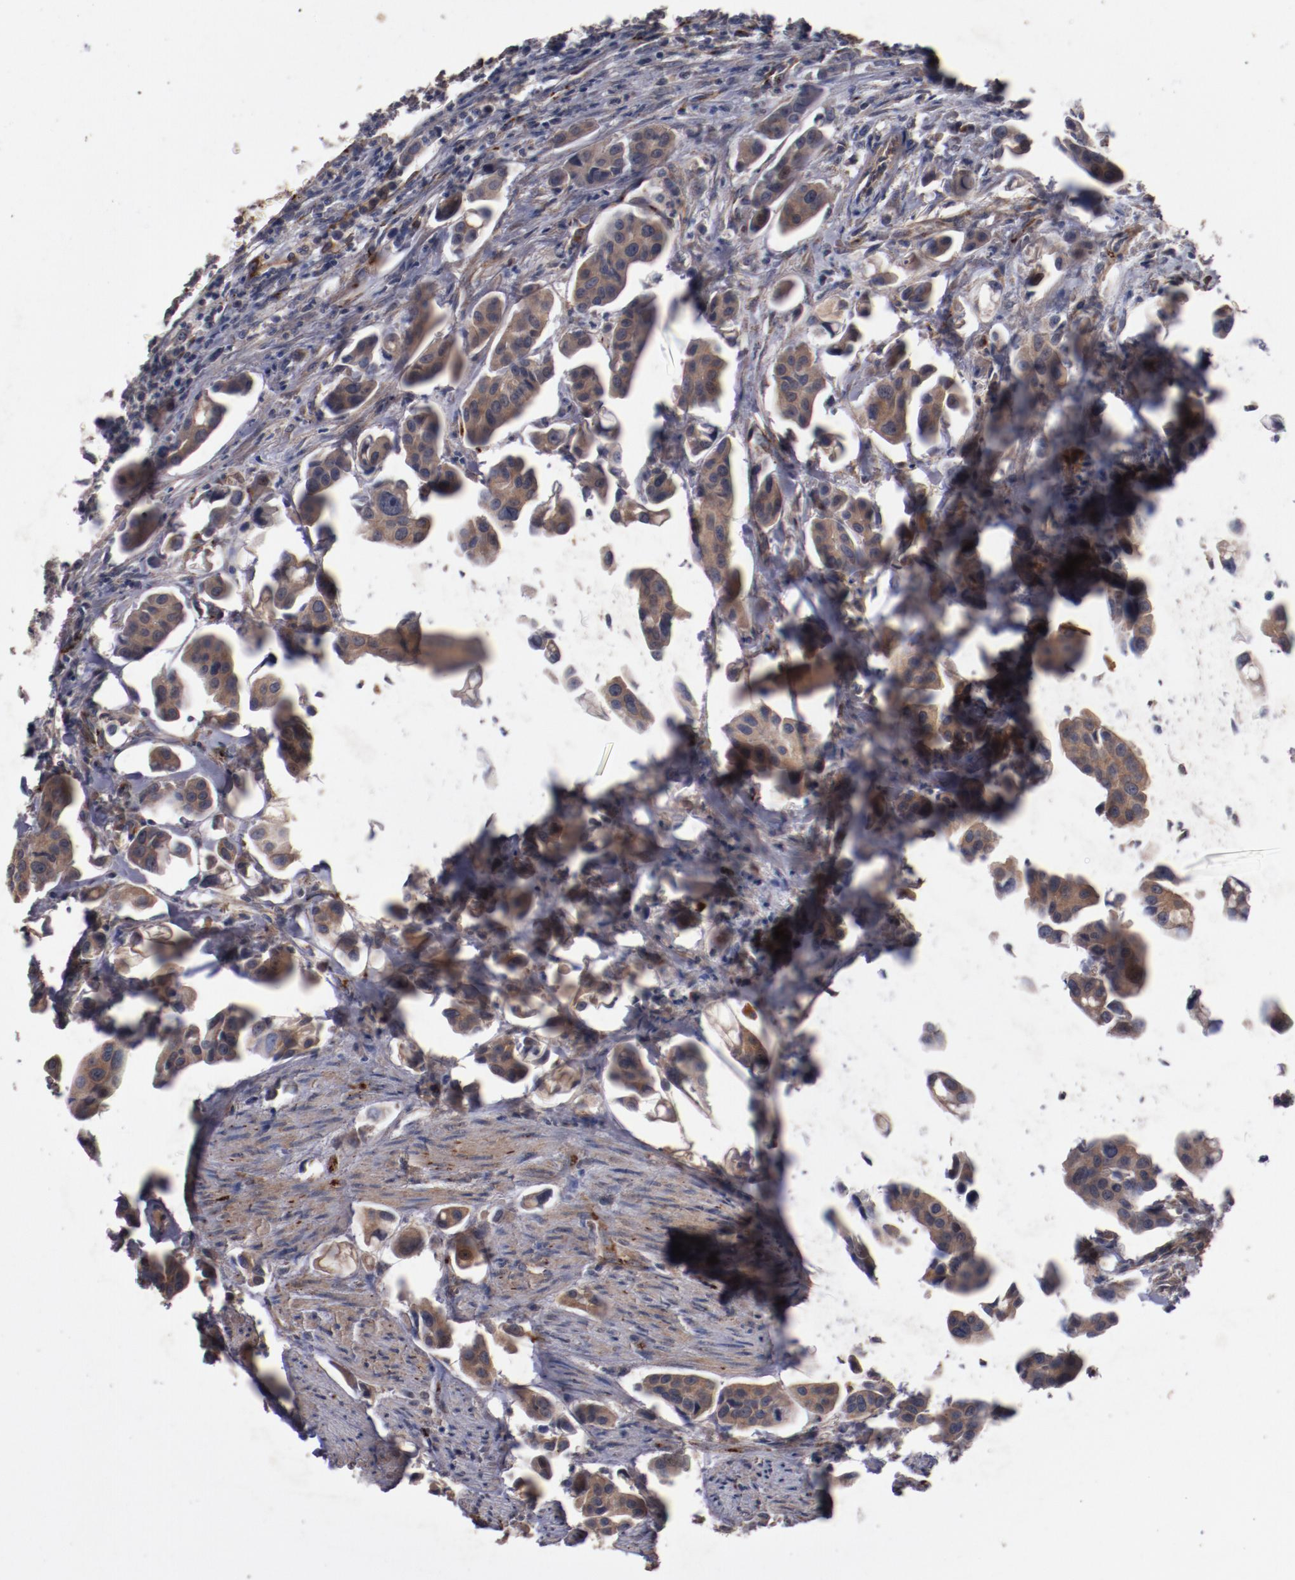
{"staining": {"intensity": "weak", "quantity": ">75%", "location": "cytoplasmic/membranous"}, "tissue": "urothelial cancer", "cell_type": "Tumor cells", "image_type": "cancer", "snomed": [{"axis": "morphology", "description": "Urothelial carcinoma, High grade"}, {"axis": "topography", "description": "Urinary bladder"}], "caption": "A low amount of weak cytoplasmic/membranous positivity is present in approximately >75% of tumor cells in urothelial carcinoma (high-grade) tissue.", "gene": "DIPK2B", "patient": {"sex": "male", "age": 66}}